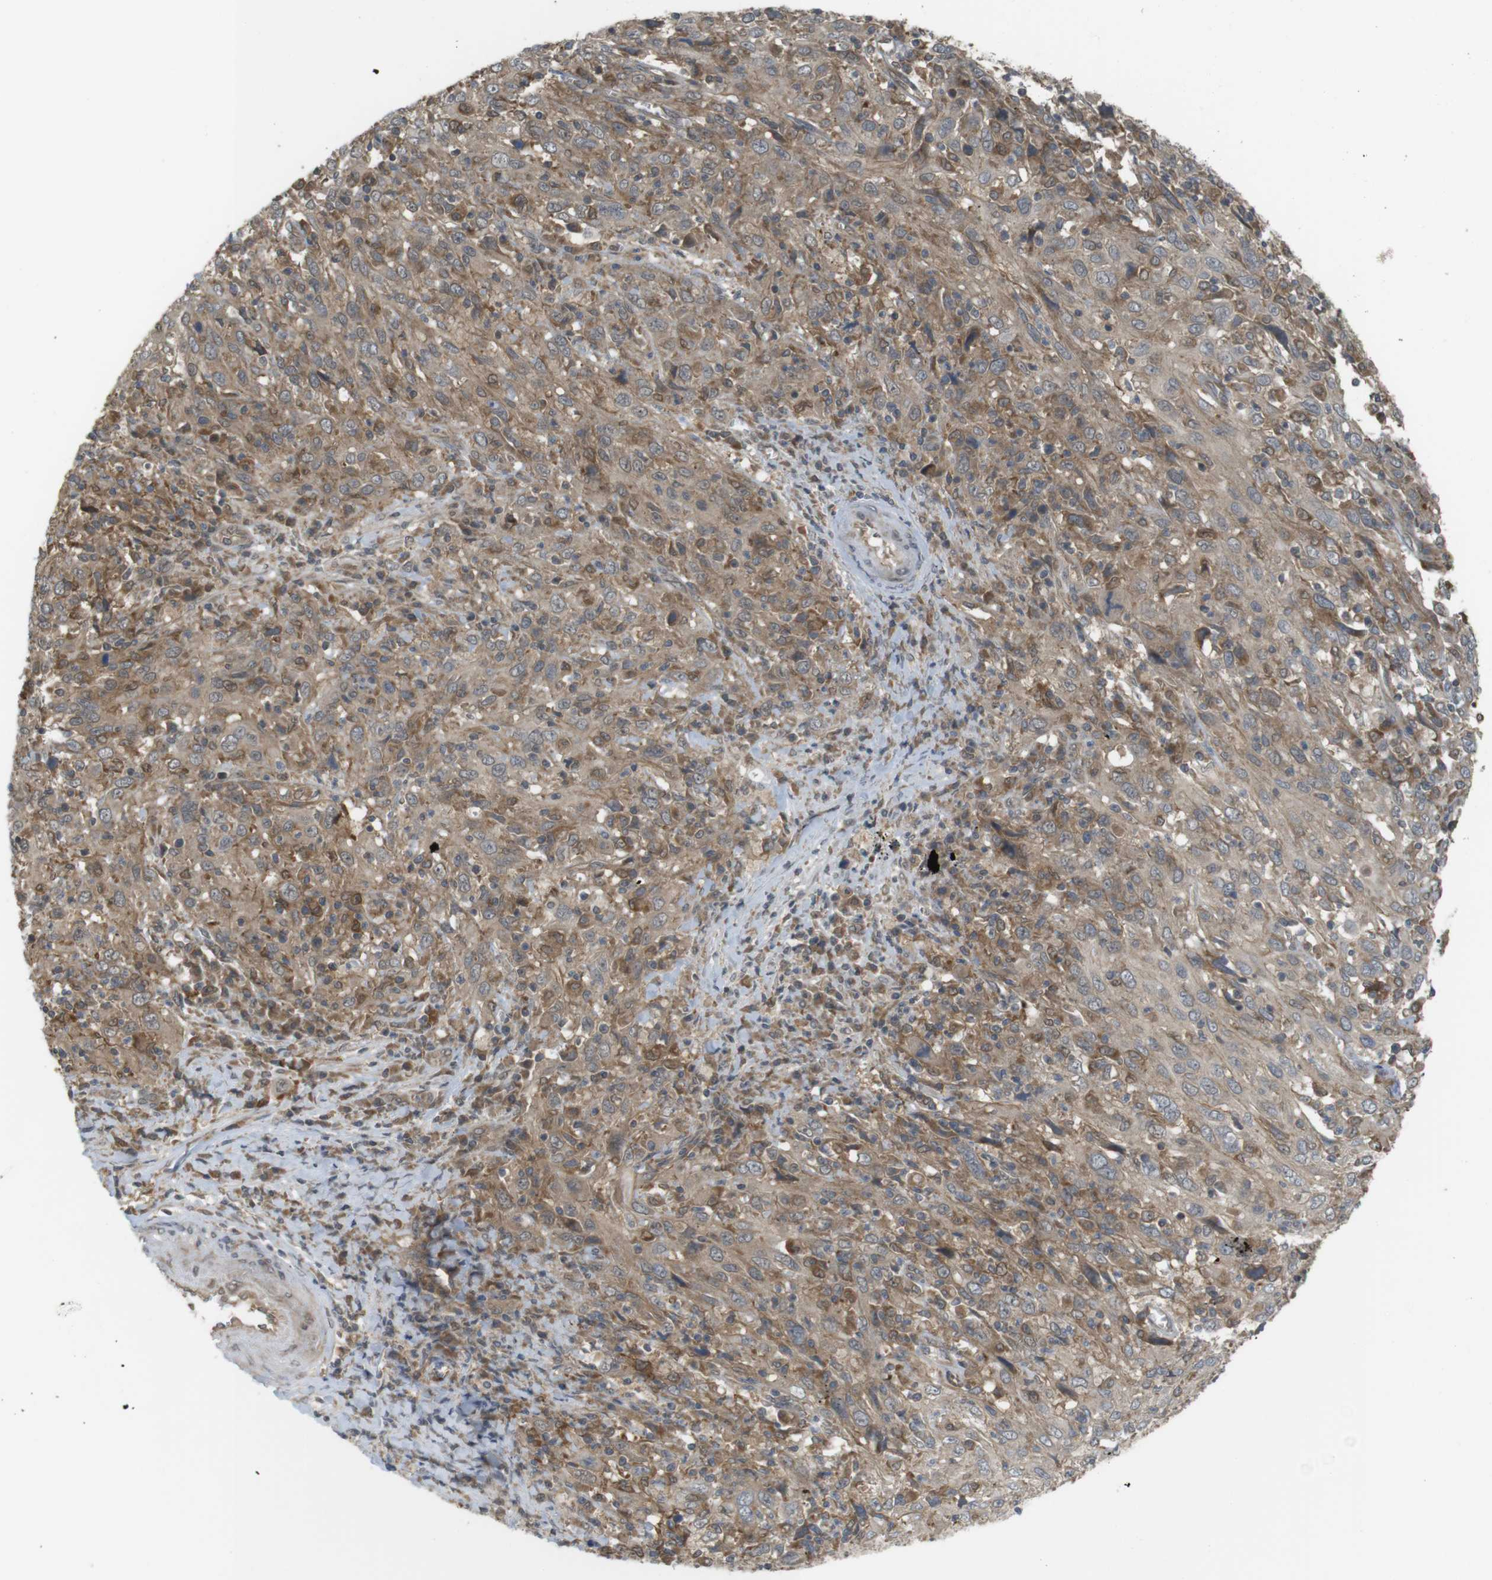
{"staining": {"intensity": "moderate", "quantity": ">75%", "location": "cytoplasmic/membranous"}, "tissue": "cervical cancer", "cell_type": "Tumor cells", "image_type": "cancer", "snomed": [{"axis": "morphology", "description": "Squamous cell carcinoma, NOS"}, {"axis": "topography", "description": "Cervix"}], "caption": "Cervical cancer (squamous cell carcinoma) tissue displays moderate cytoplasmic/membranous expression in approximately >75% of tumor cells", "gene": "RNF130", "patient": {"sex": "female", "age": 46}}